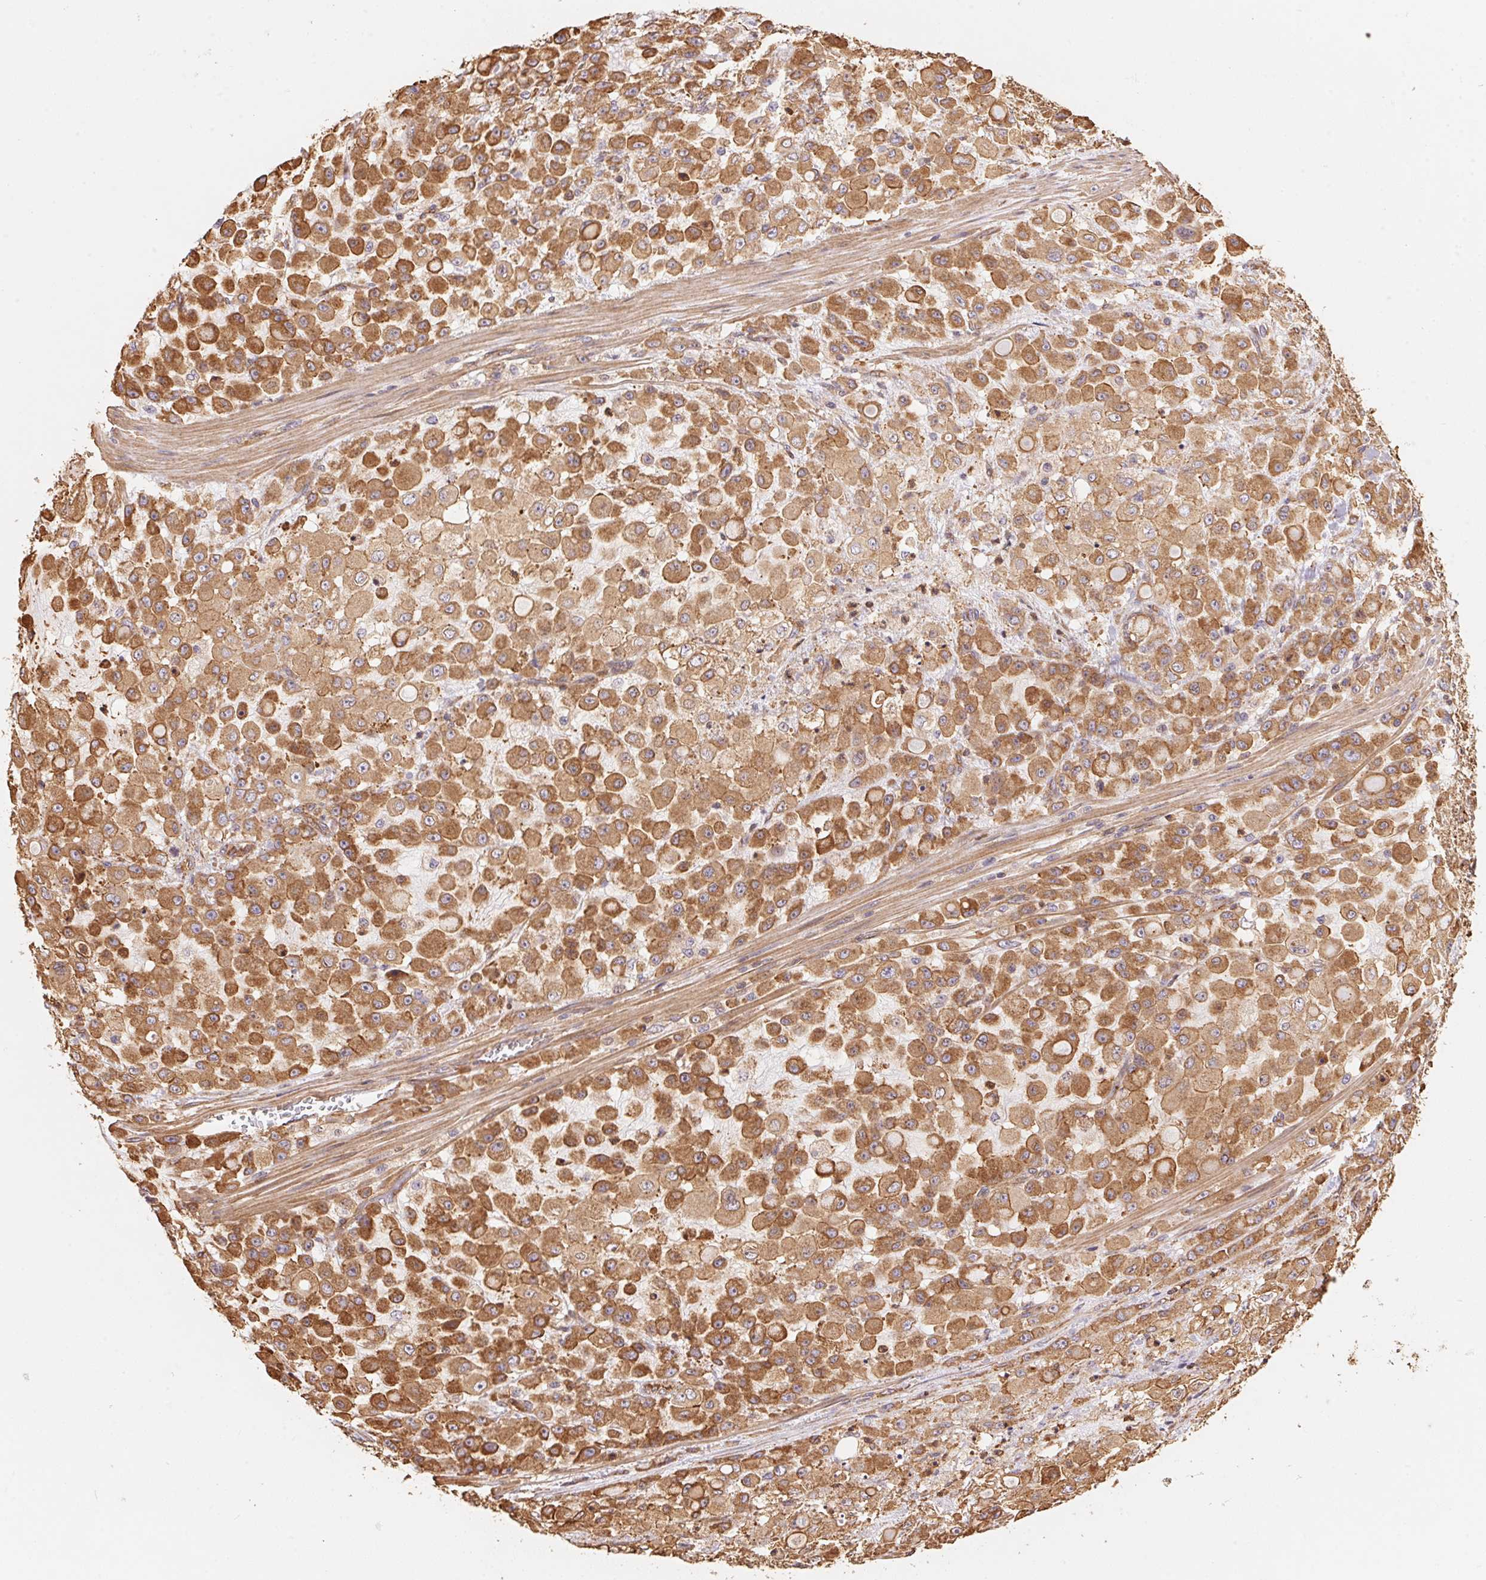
{"staining": {"intensity": "moderate", "quantity": ">75%", "location": "cytoplasmic/membranous"}, "tissue": "stomach cancer", "cell_type": "Tumor cells", "image_type": "cancer", "snomed": [{"axis": "morphology", "description": "Adenocarcinoma, NOS"}, {"axis": "topography", "description": "Stomach"}], "caption": "This histopathology image reveals stomach cancer (adenocarcinoma) stained with IHC to label a protein in brown. The cytoplasmic/membranous of tumor cells show moderate positivity for the protein. Nuclei are counter-stained blue.", "gene": "FRAS1", "patient": {"sex": "female", "age": 76}}